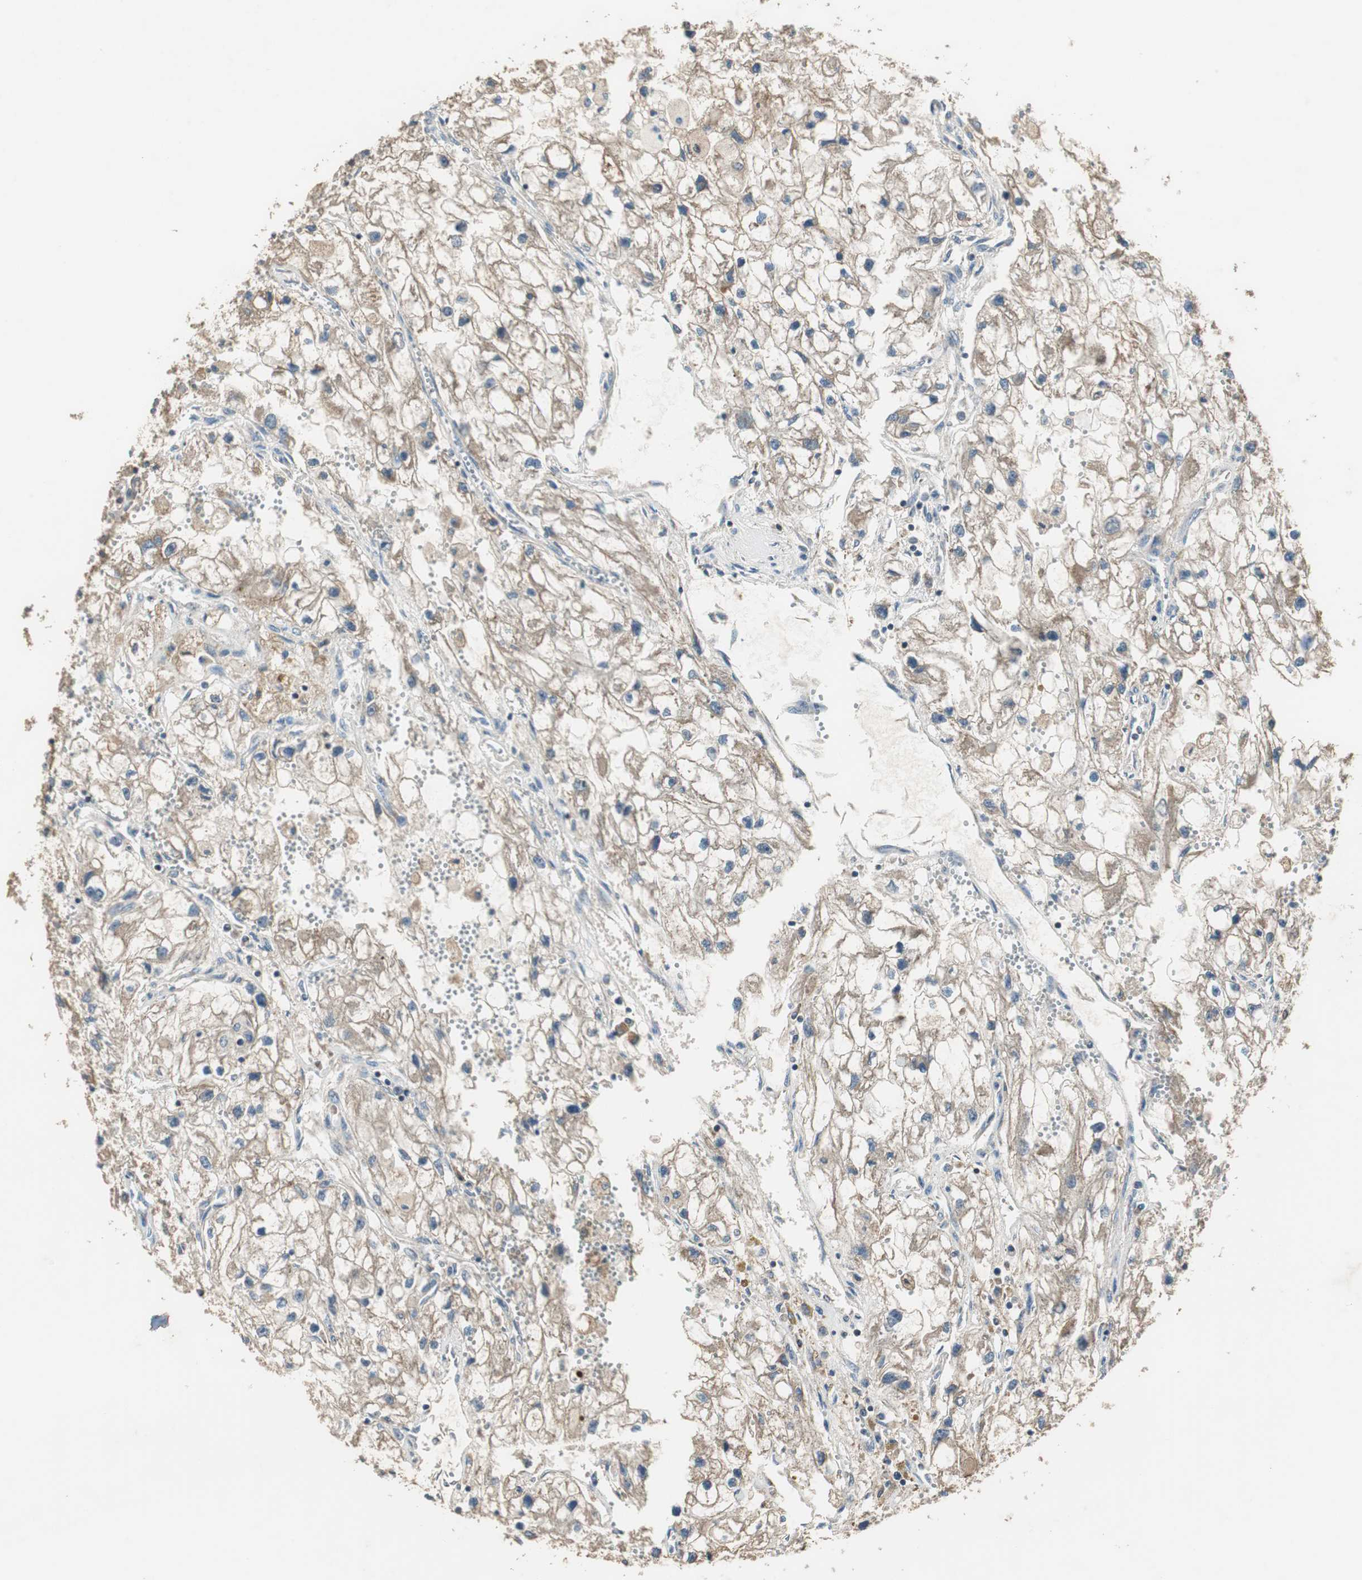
{"staining": {"intensity": "weak", "quantity": ">75%", "location": "cytoplasmic/membranous"}, "tissue": "renal cancer", "cell_type": "Tumor cells", "image_type": "cancer", "snomed": [{"axis": "morphology", "description": "Adenocarcinoma, NOS"}, {"axis": "topography", "description": "Kidney"}], "caption": "About >75% of tumor cells in human renal cancer reveal weak cytoplasmic/membranous protein expression as visualized by brown immunohistochemical staining.", "gene": "MSTO1", "patient": {"sex": "female", "age": 70}}